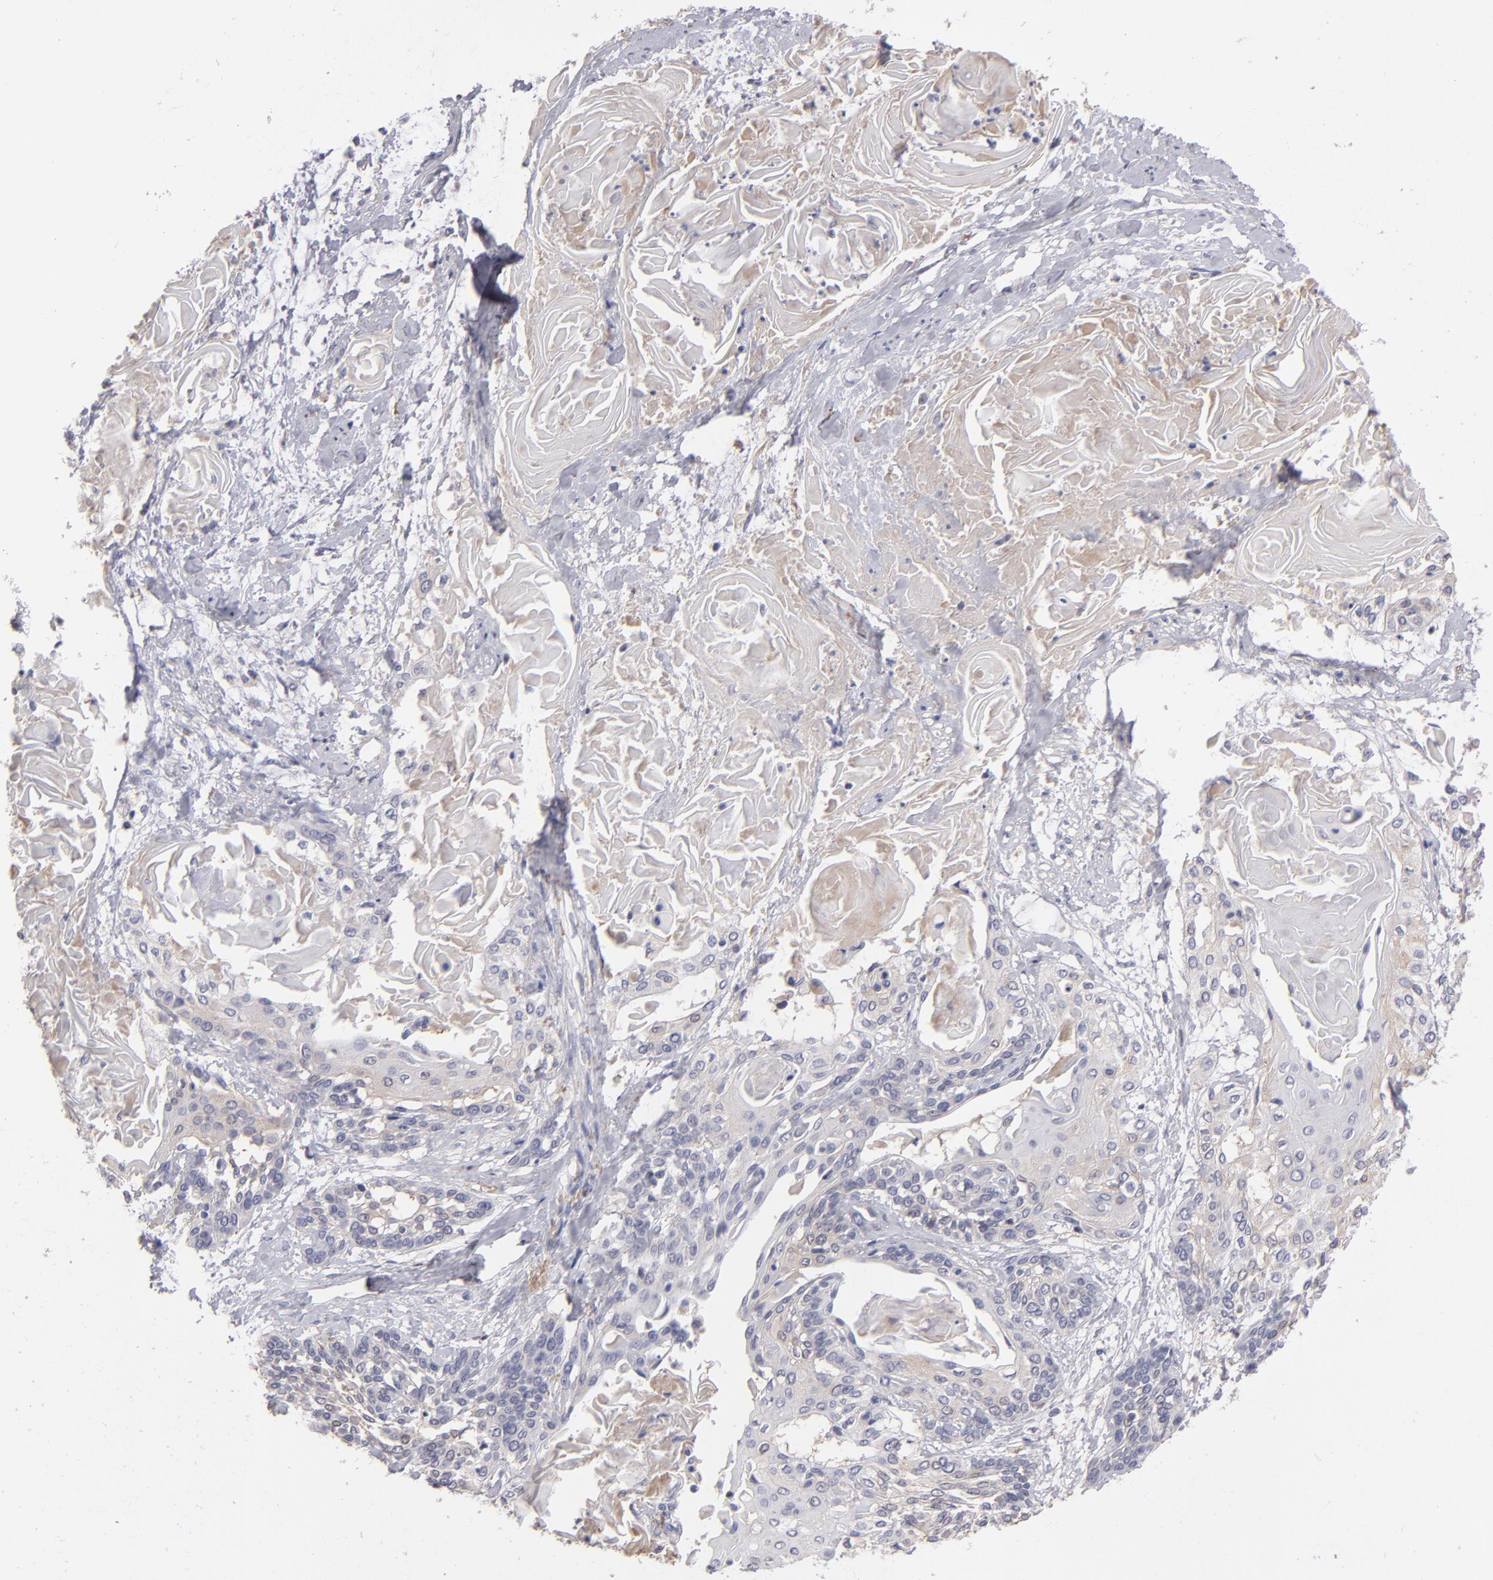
{"staining": {"intensity": "weak", "quantity": "25%-75%", "location": "cytoplasmic/membranous"}, "tissue": "cervical cancer", "cell_type": "Tumor cells", "image_type": "cancer", "snomed": [{"axis": "morphology", "description": "Squamous cell carcinoma, NOS"}, {"axis": "topography", "description": "Cervix"}], "caption": "Protein expression analysis of human cervical cancer (squamous cell carcinoma) reveals weak cytoplasmic/membranous staining in approximately 25%-75% of tumor cells.", "gene": "ITIH4", "patient": {"sex": "female", "age": 57}}